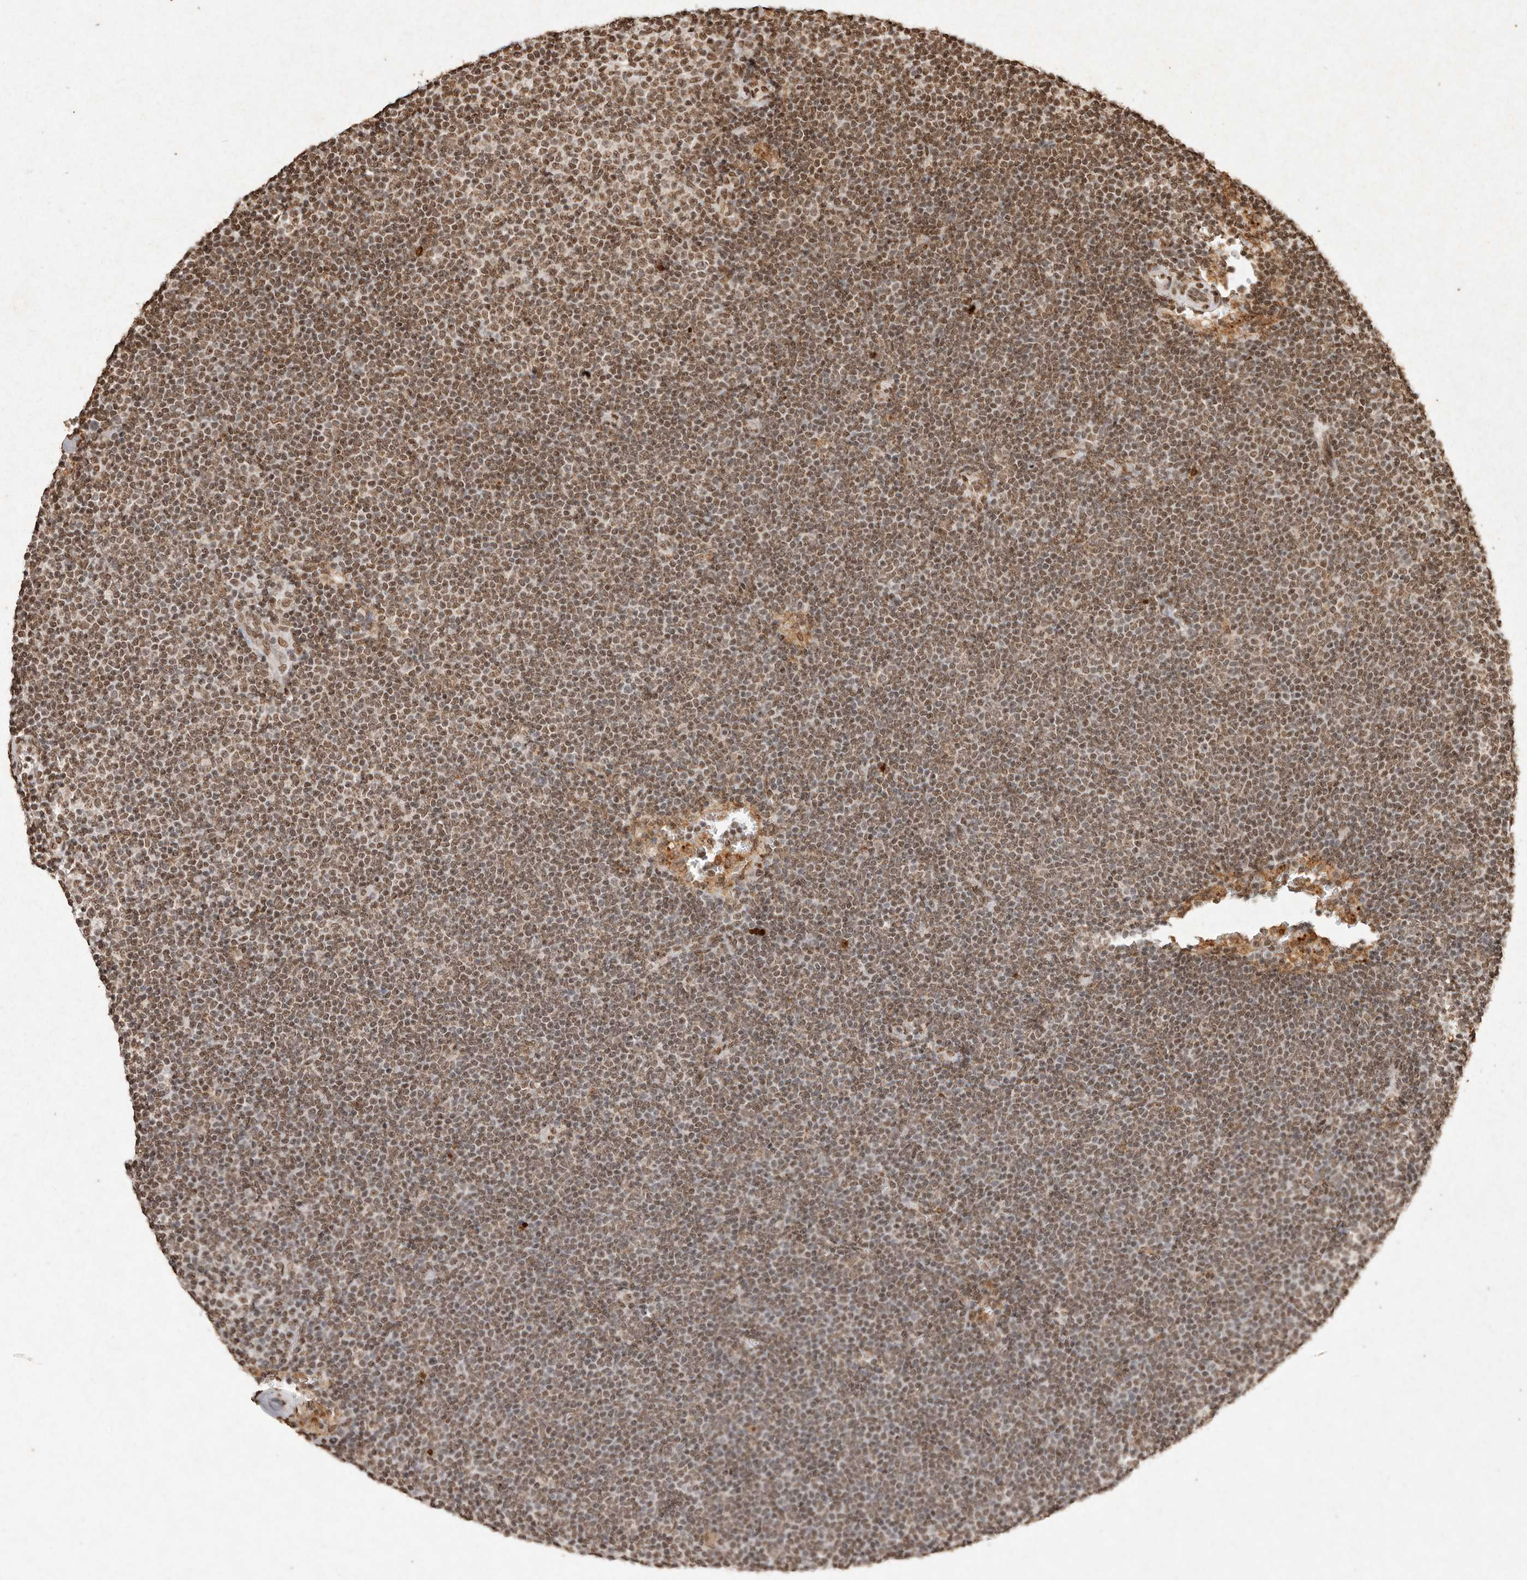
{"staining": {"intensity": "moderate", "quantity": ">75%", "location": "nuclear"}, "tissue": "lymphoma", "cell_type": "Tumor cells", "image_type": "cancer", "snomed": [{"axis": "morphology", "description": "Malignant lymphoma, non-Hodgkin's type, Low grade"}, {"axis": "topography", "description": "Lymph node"}], "caption": "This photomicrograph displays immunohistochemistry staining of low-grade malignant lymphoma, non-Hodgkin's type, with medium moderate nuclear positivity in about >75% of tumor cells.", "gene": "NKX3-2", "patient": {"sex": "female", "age": 53}}